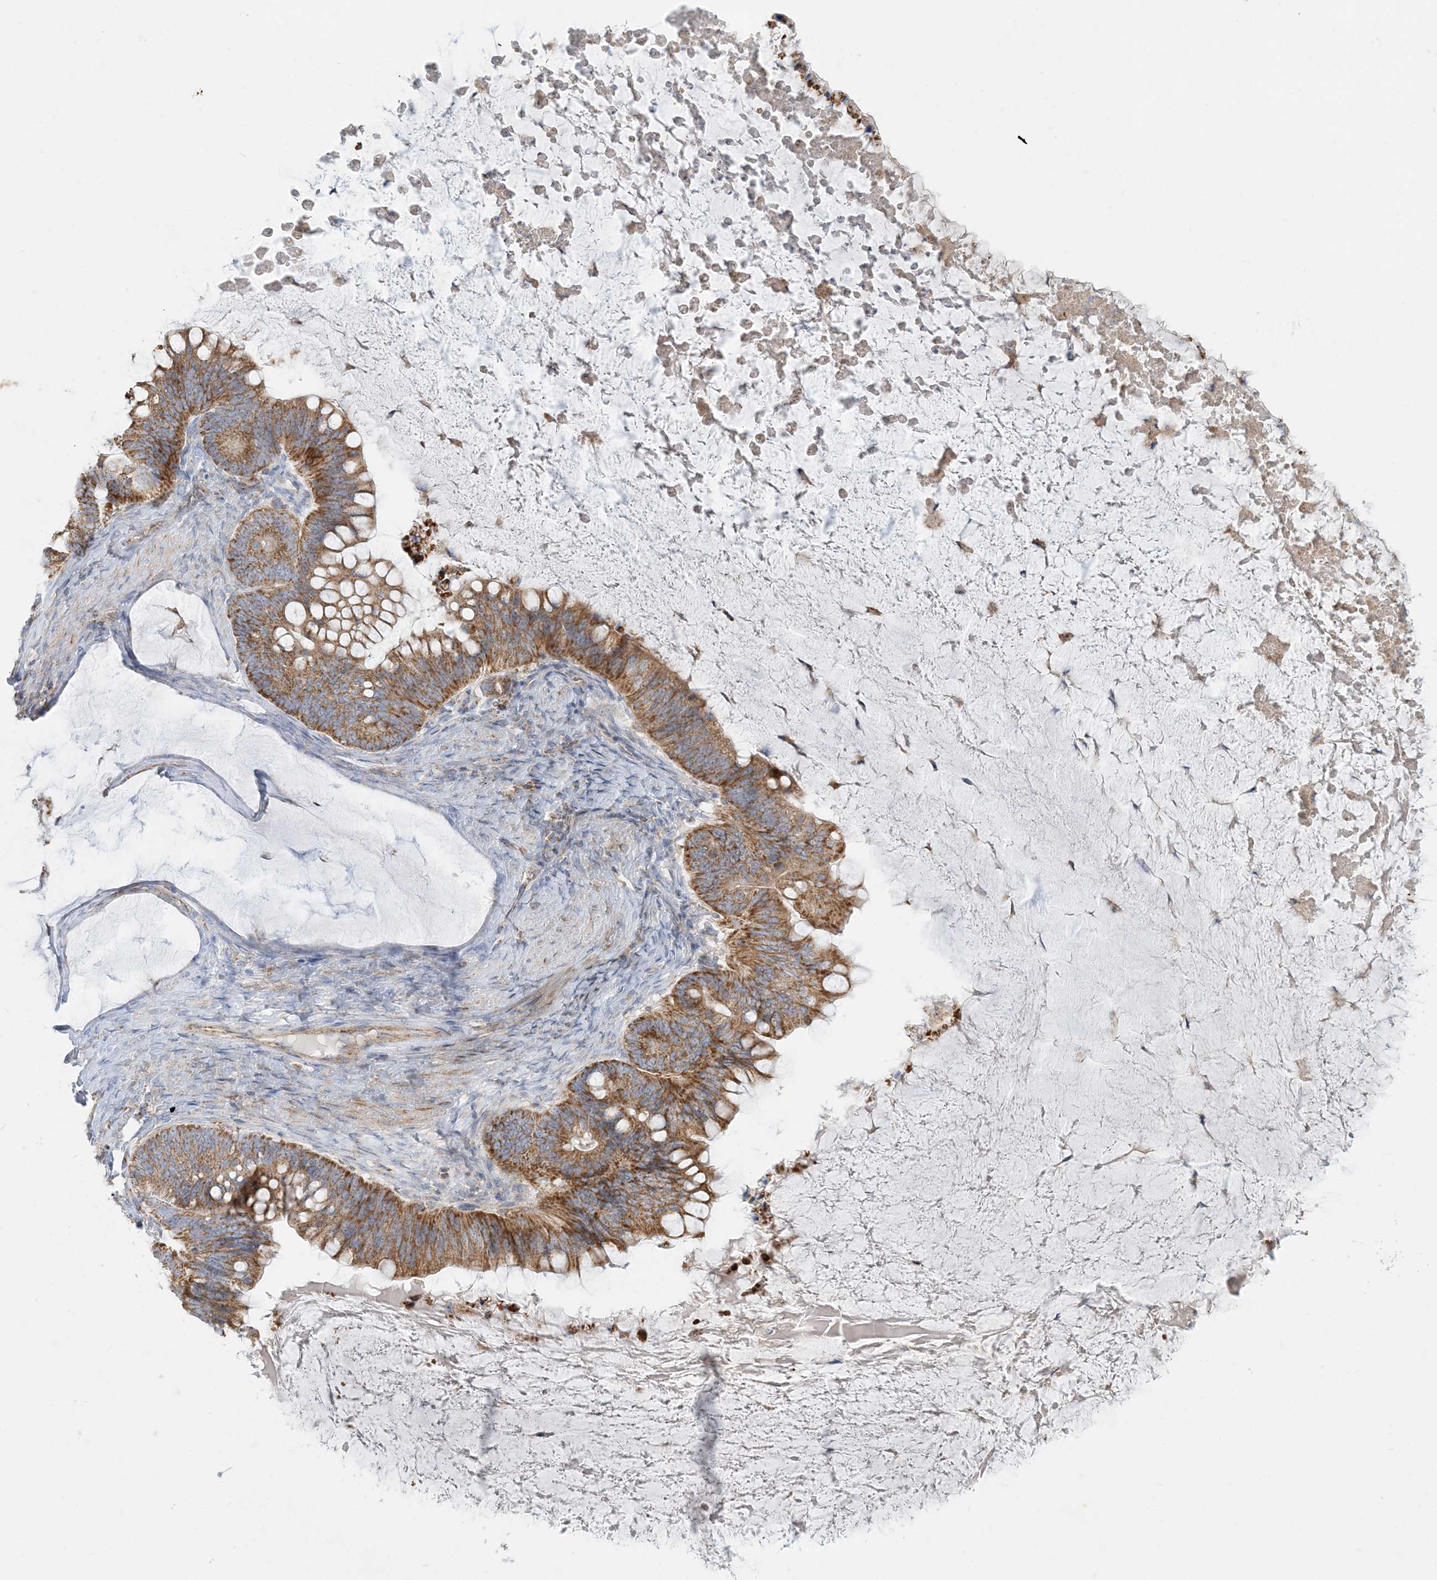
{"staining": {"intensity": "moderate", "quantity": ">75%", "location": "cytoplasmic/membranous"}, "tissue": "ovarian cancer", "cell_type": "Tumor cells", "image_type": "cancer", "snomed": [{"axis": "morphology", "description": "Cystadenocarcinoma, mucinous, NOS"}, {"axis": "topography", "description": "Ovary"}], "caption": "DAB (3,3'-diaminobenzidine) immunohistochemical staining of human ovarian cancer demonstrates moderate cytoplasmic/membranous protein expression in approximately >75% of tumor cells.", "gene": "TBC1D14", "patient": {"sex": "female", "age": 61}}